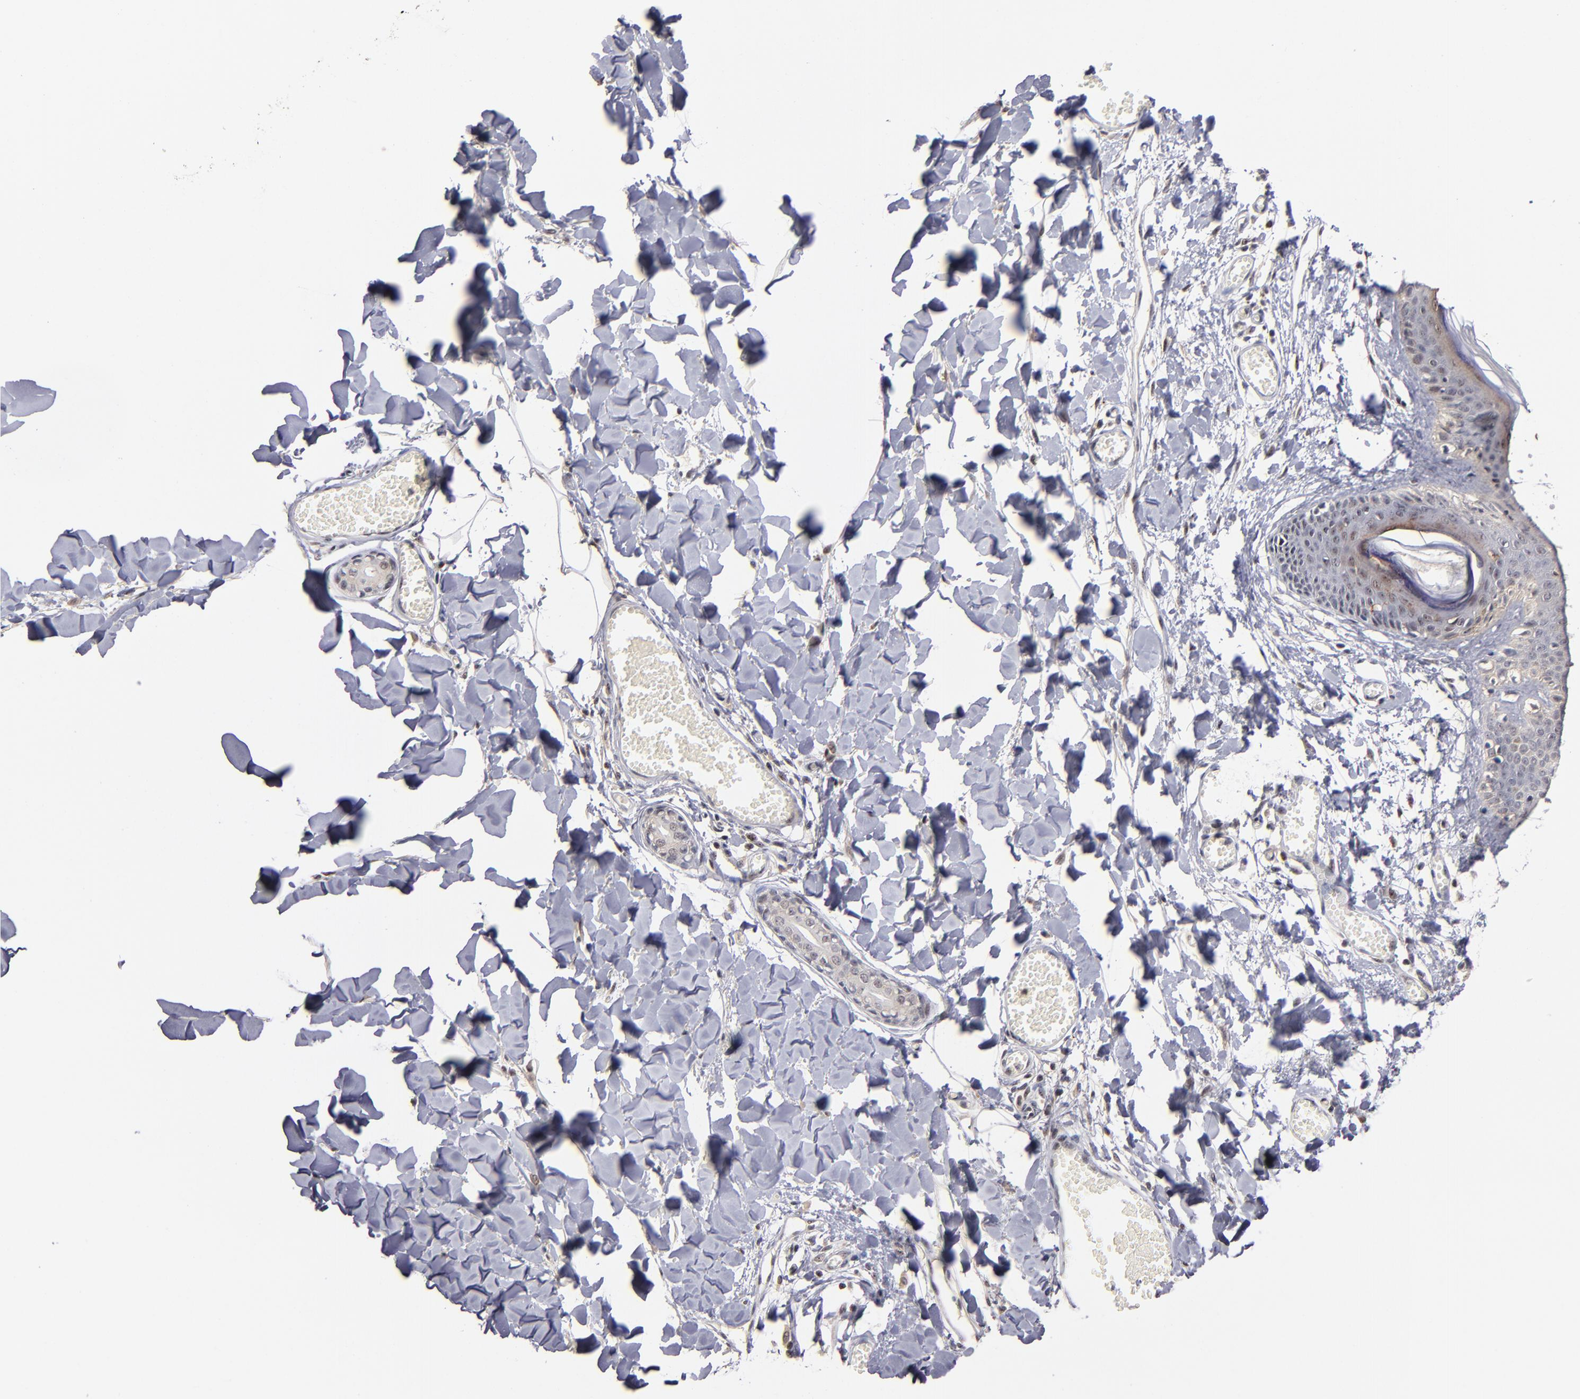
{"staining": {"intensity": "weak", "quantity": ">75%", "location": "cytoplasmic/membranous"}, "tissue": "skin", "cell_type": "Fibroblasts", "image_type": "normal", "snomed": [{"axis": "morphology", "description": "Normal tissue, NOS"}, {"axis": "morphology", "description": "Sarcoma, NOS"}, {"axis": "topography", "description": "Skin"}, {"axis": "topography", "description": "Soft tissue"}], "caption": "A brown stain labels weak cytoplasmic/membranous positivity of a protein in fibroblasts of unremarkable human skin.", "gene": "PCNX4", "patient": {"sex": "female", "age": 51}}